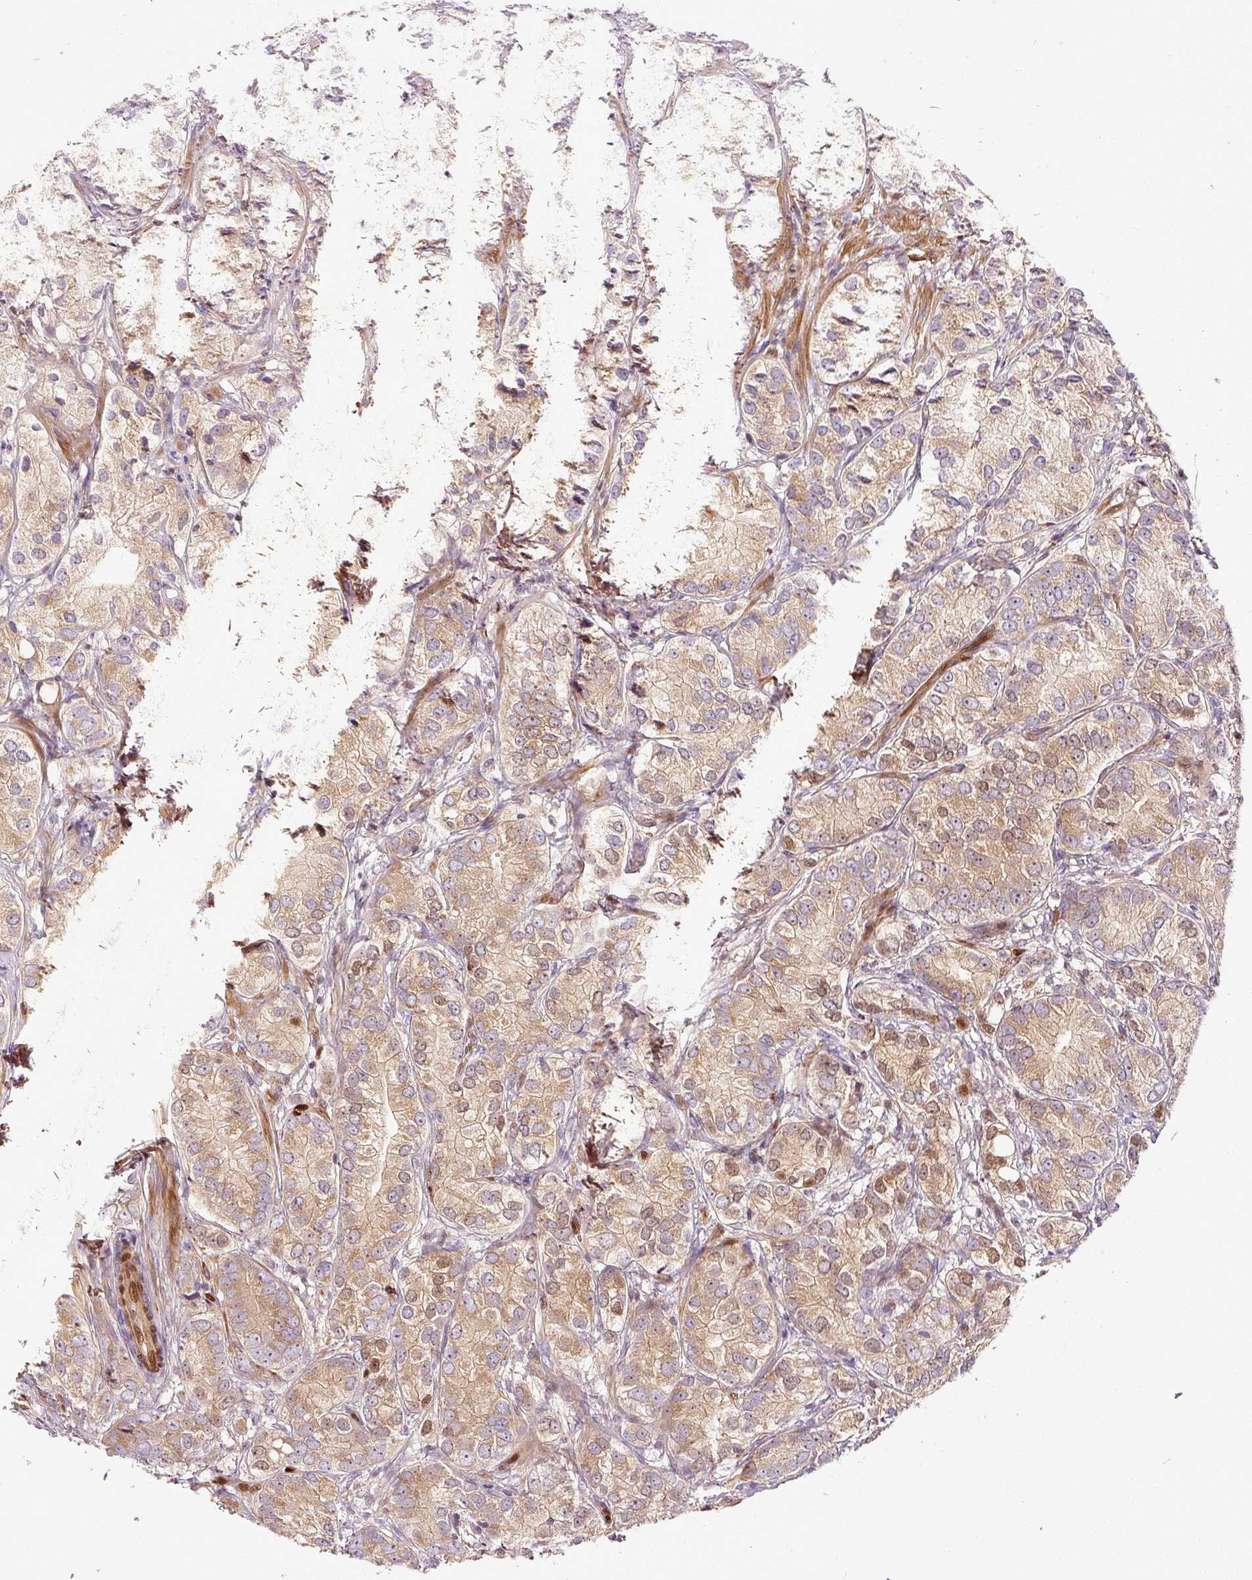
{"staining": {"intensity": "moderate", "quantity": "25%-75%", "location": "cytoplasmic/membranous,nuclear"}, "tissue": "prostate cancer", "cell_type": "Tumor cells", "image_type": "cancer", "snomed": [{"axis": "morphology", "description": "Adenocarcinoma, High grade"}, {"axis": "topography", "description": "Prostate"}], "caption": "Immunohistochemistry image of human prostate adenocarcinoma (high-grade) stained for a protein (brown), which shows medium levels of moderate cytoplasmic/membranous and nuclear positivity in approximately 25%-75% of tumor cells.", "gene": "NAPA", "patient": {"sex": "male", "age": 82}}